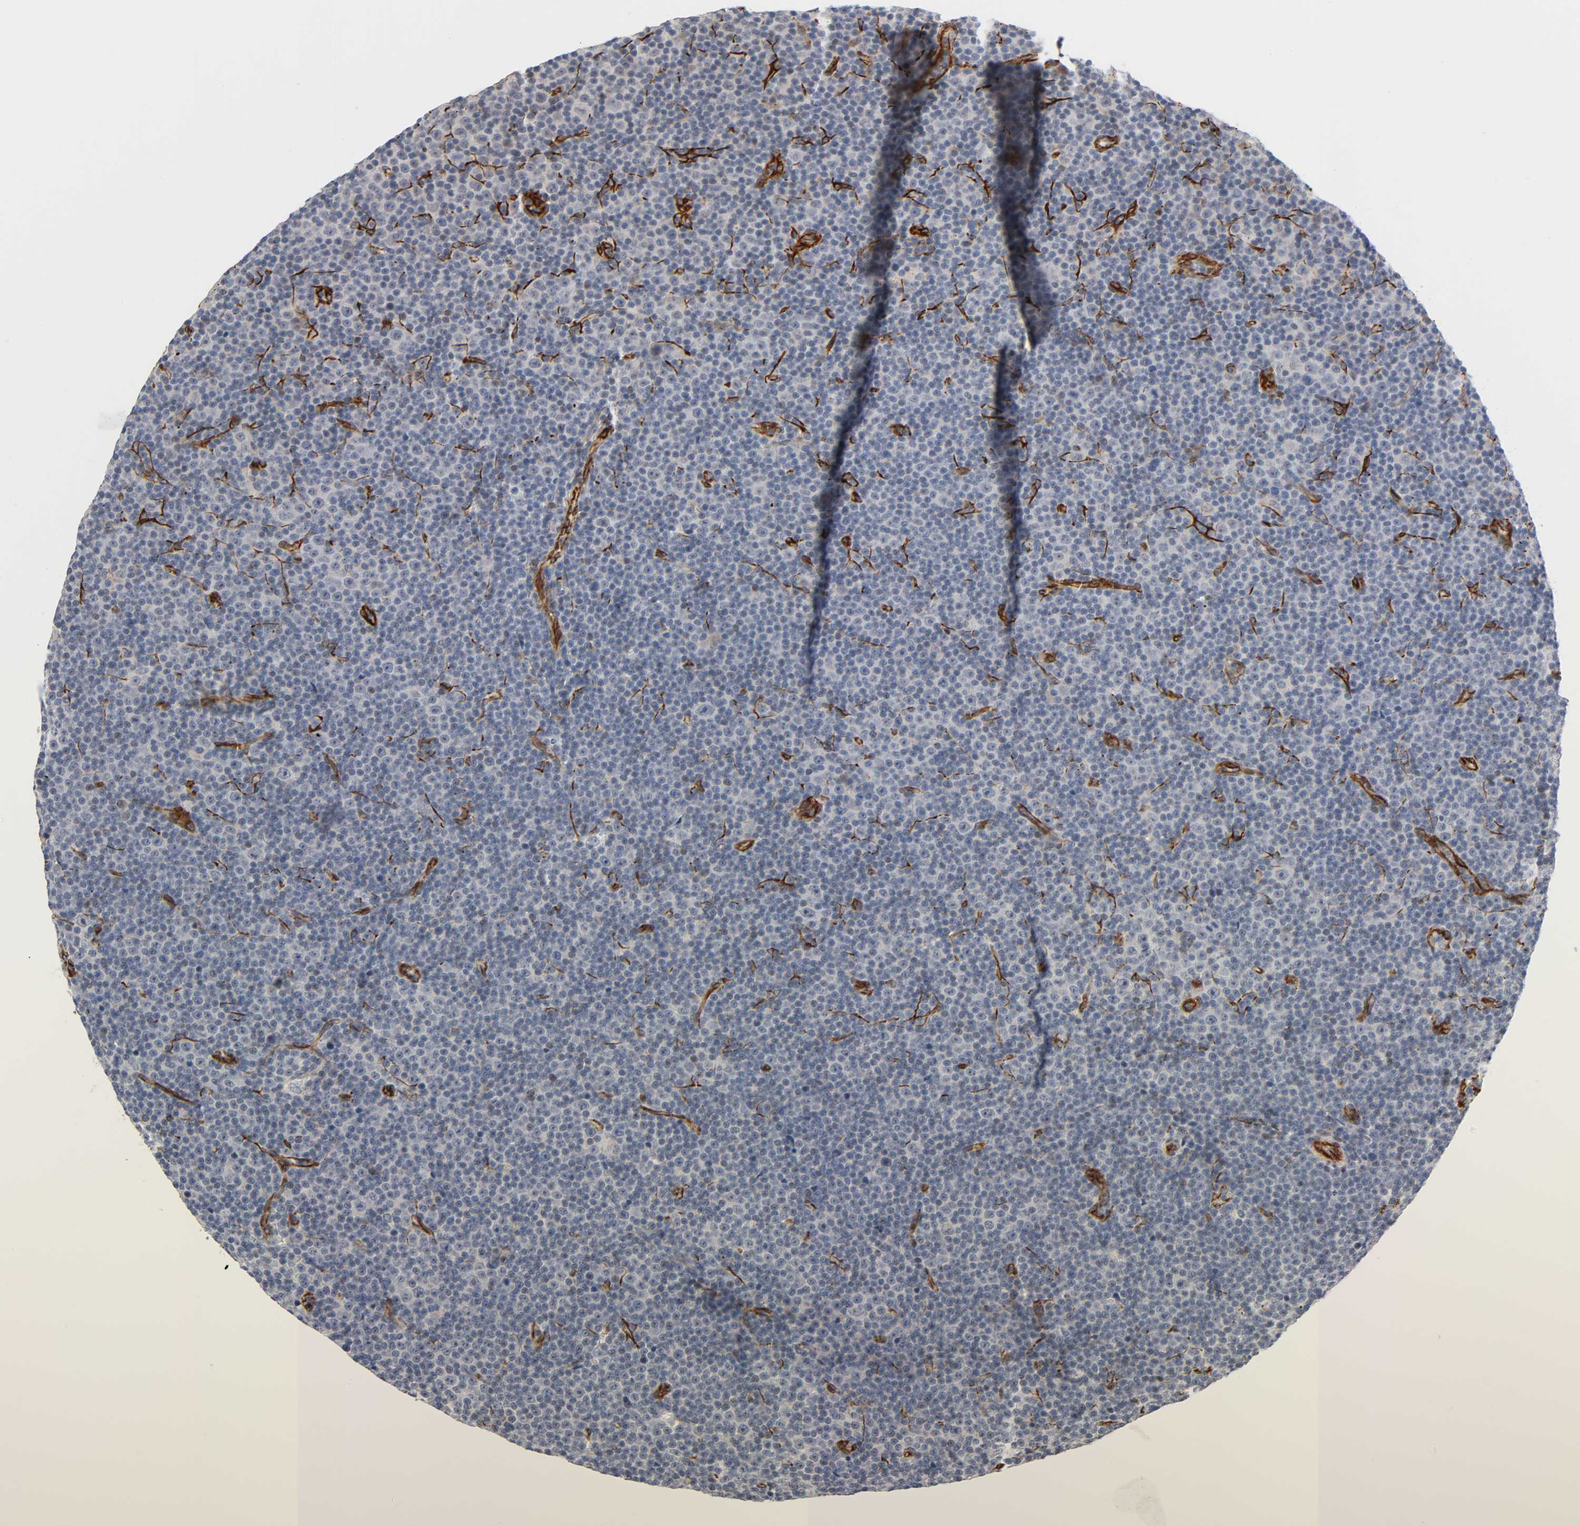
{"staining": {"intensity": "weak", "quantity": "<25%", "location": "cytoplasmic/membranous"}, "tissue": "lymphoma", "cell_type": "Tumor cells", "image_type": "cancer", "snomed": [{"axis": "morphology", "description": "Malignant lymphoma, non-Hodgkin's type, Low grade"}, {"axis": "topography", "description": "Lymph node"}], "caption": "Low-grade malignant lymphoma, non-Hodgkin's type stained for a protein using IHC demonstrates no expression tumor cells.", "gene": "REEP6", "patient": {"sex": "female", "age": 67}}